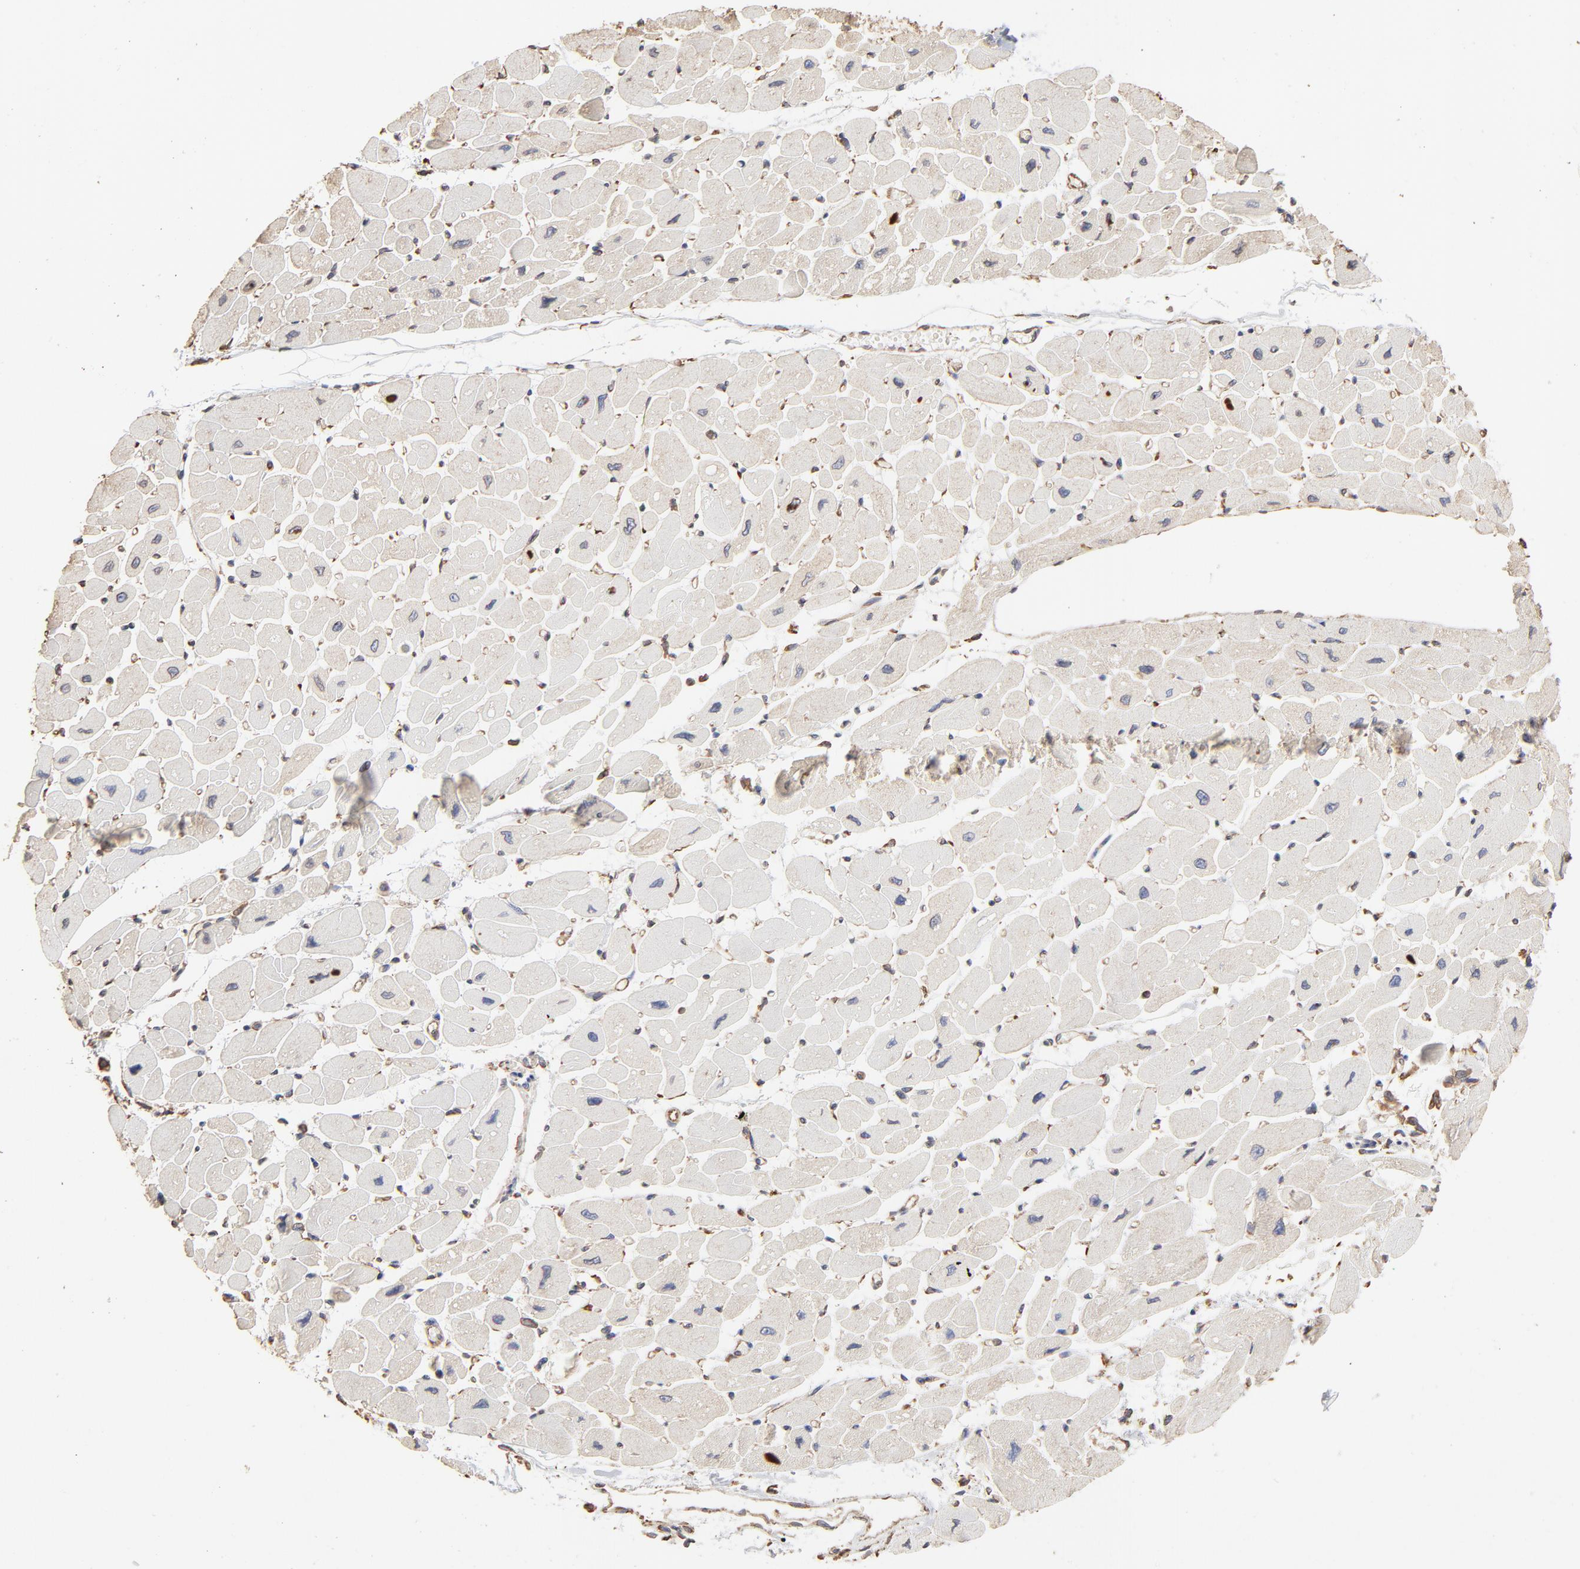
{"staining": {"intensity": "negative", "quantity": "none", "location": "none"}, "tissue": "heart muscle", "cell_type": "Cardiomyocytes", "image_type": "normal", "snomed": [{"axis": "morphology", "description": "Normal tissue, NOS"}, {"axis": "topography", "description": "Heart"}], "caption": "Immunohistochemistry (IHC) photomicrograph of benign human heart muscle stained for a protein (brown), which demonstrates no staining in cardiomyocytes.", "gene": "PDIA3", "patient": {"sex": "female", "age": 54}}